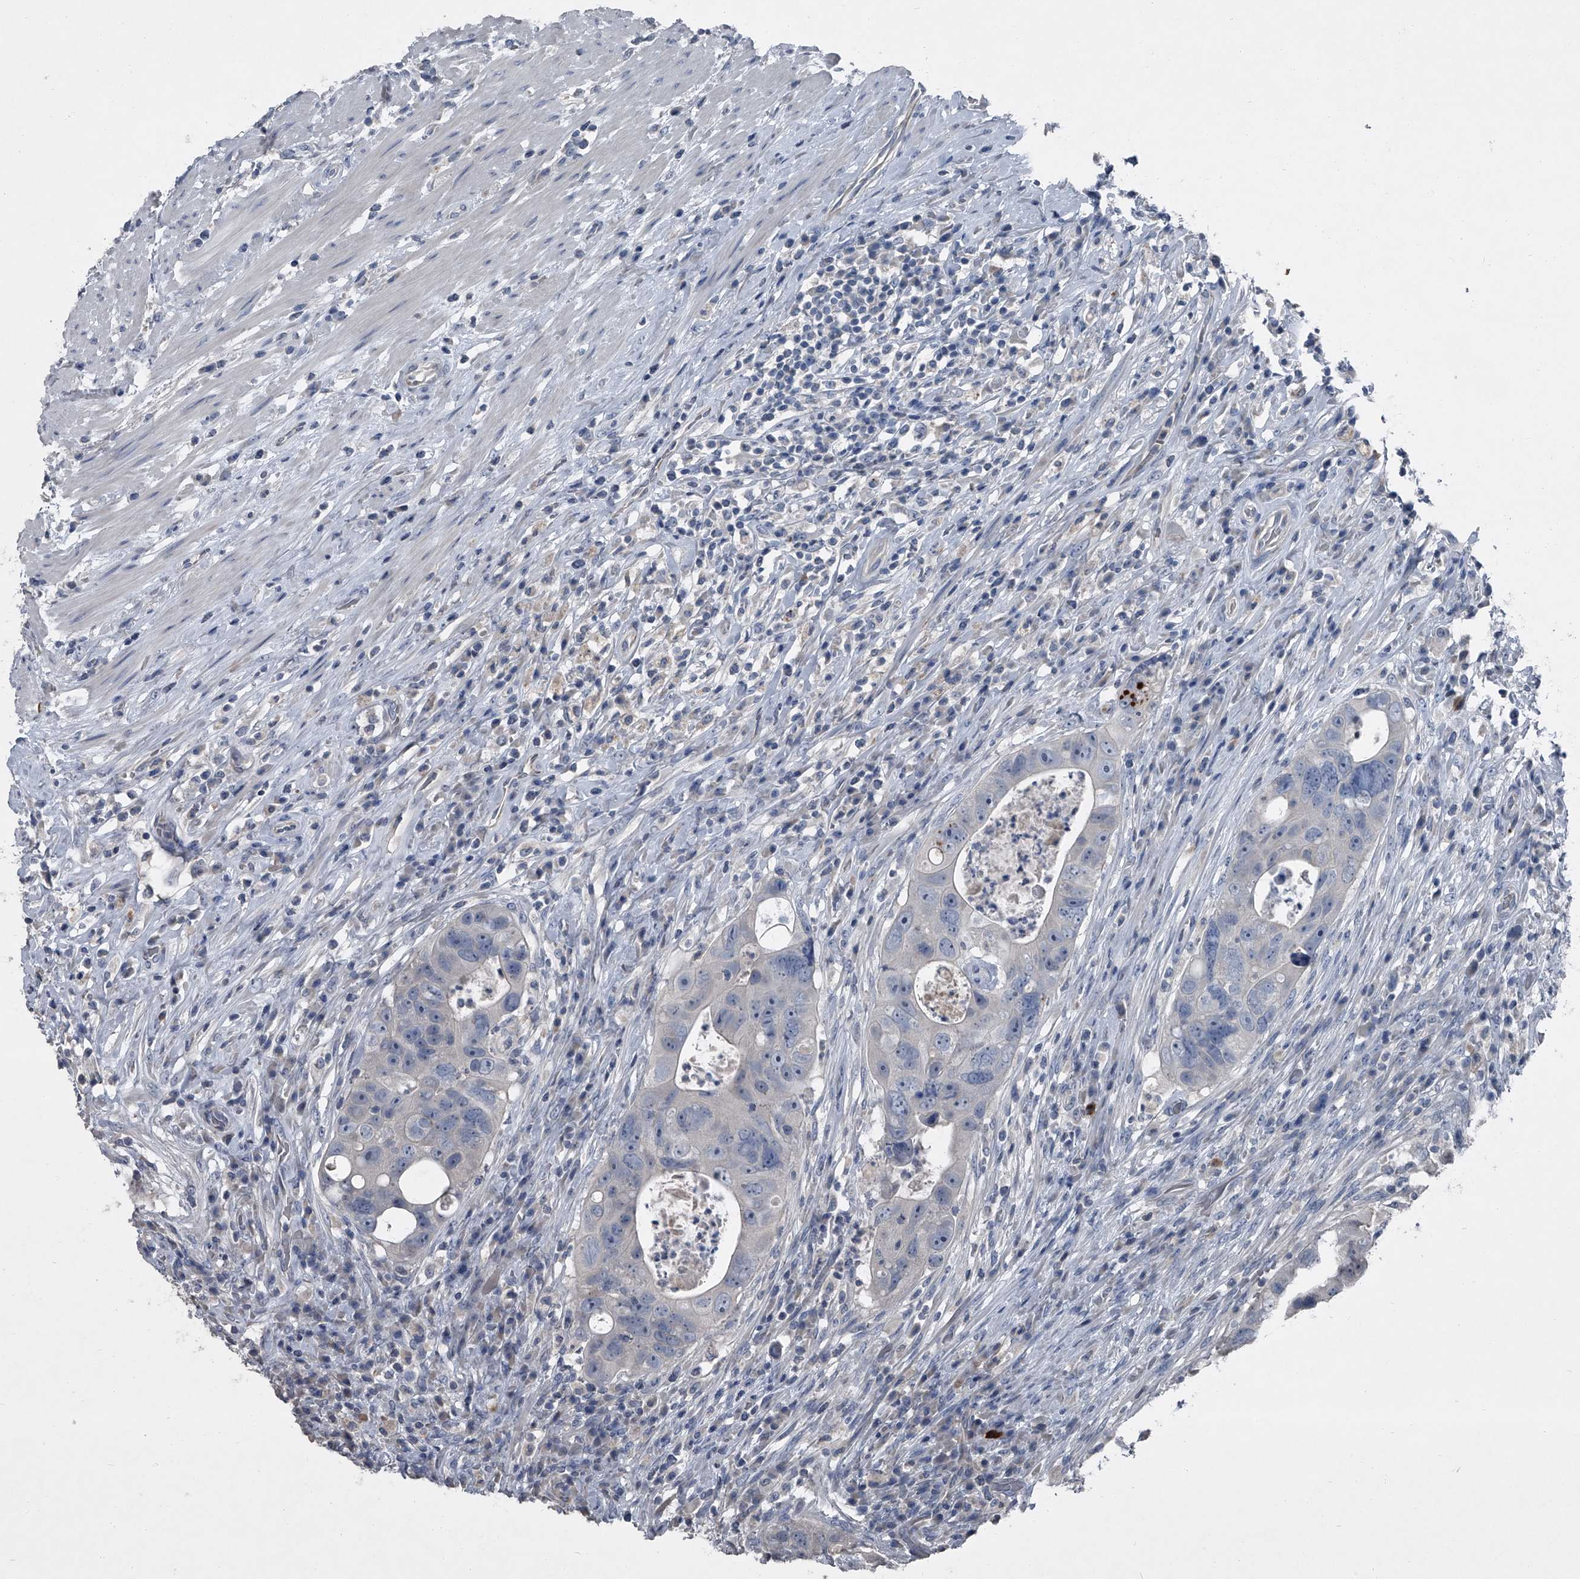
{"staining": {"intensity": "negative", "quantity": "none", "location": "none"}, "tissue": "colorectal cancer", "cell_type": "Tumor cells", "image_type": "cancer", "snomed": [{"axis": "morphology", "description": "Adenocarcinoma, NOS"}, {"axis": "topography", "description": "Rectum"}], "caption": "Histopathology image shows no significant protein expression in tumor cells of adenocarcinoma (colorectal). (DAB IHC visualized using brightfield microscopy, high magnification).", "gene": "HEPHL1", "patient": {"sex": "male", "age": 59}}